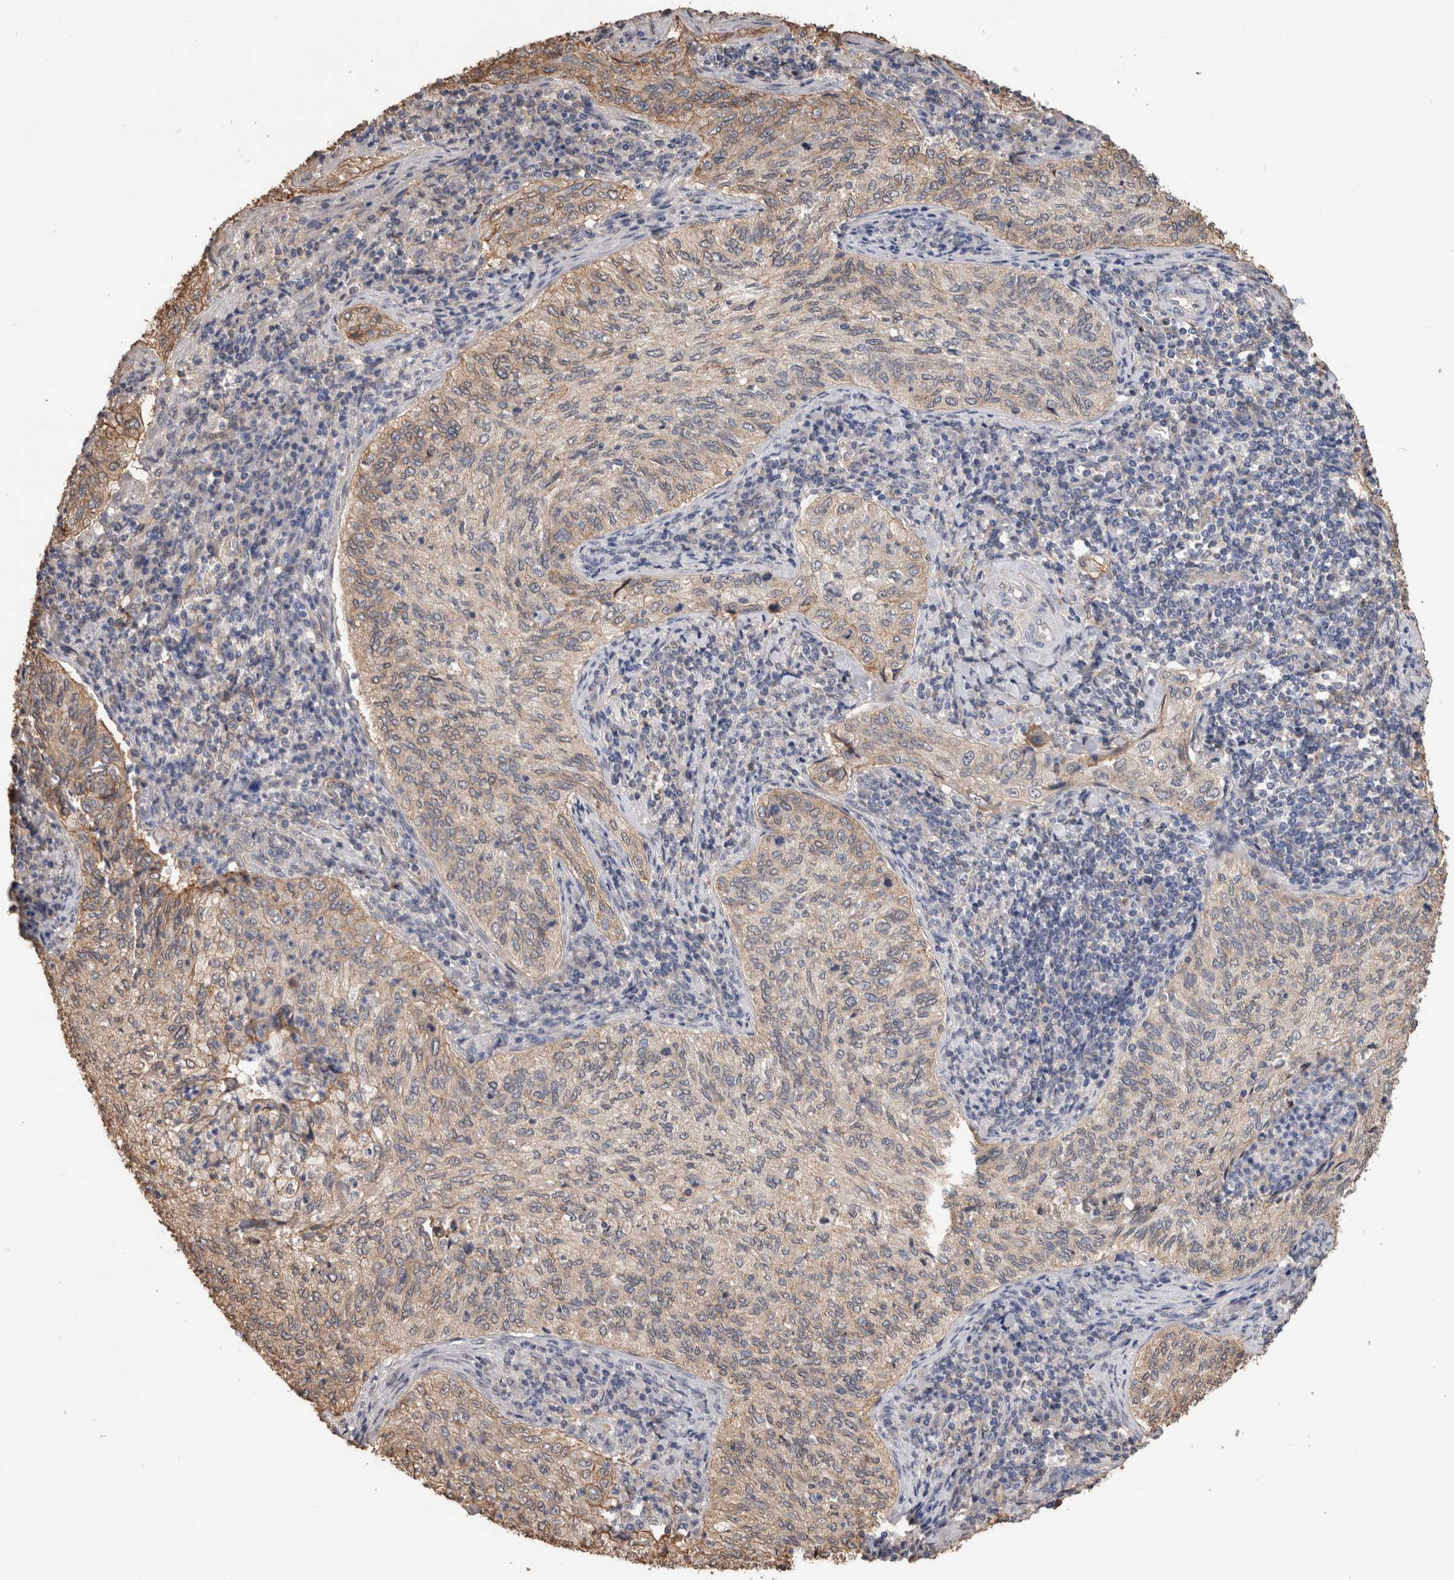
{"staining": {"intensity": "weak", "quantity": "<25%", "location": "cytoplasmic/membranous"}, "tissue": "cervical cancer", "cell_type": "Tumor cells", "image_type": "cancer", "snomed": [{"axis": "morphology", "description": "Squamous cell carcinoma, NOS"}, {"axis": "topography", "description": "Cervix"}], "caption": "Protein analysis of cervical cancer (squamous cell carcinoma) reveals no significant positivity in tumor cells.", "gene": "S100A10", "patient": {"sex": "female", "age": 30}}